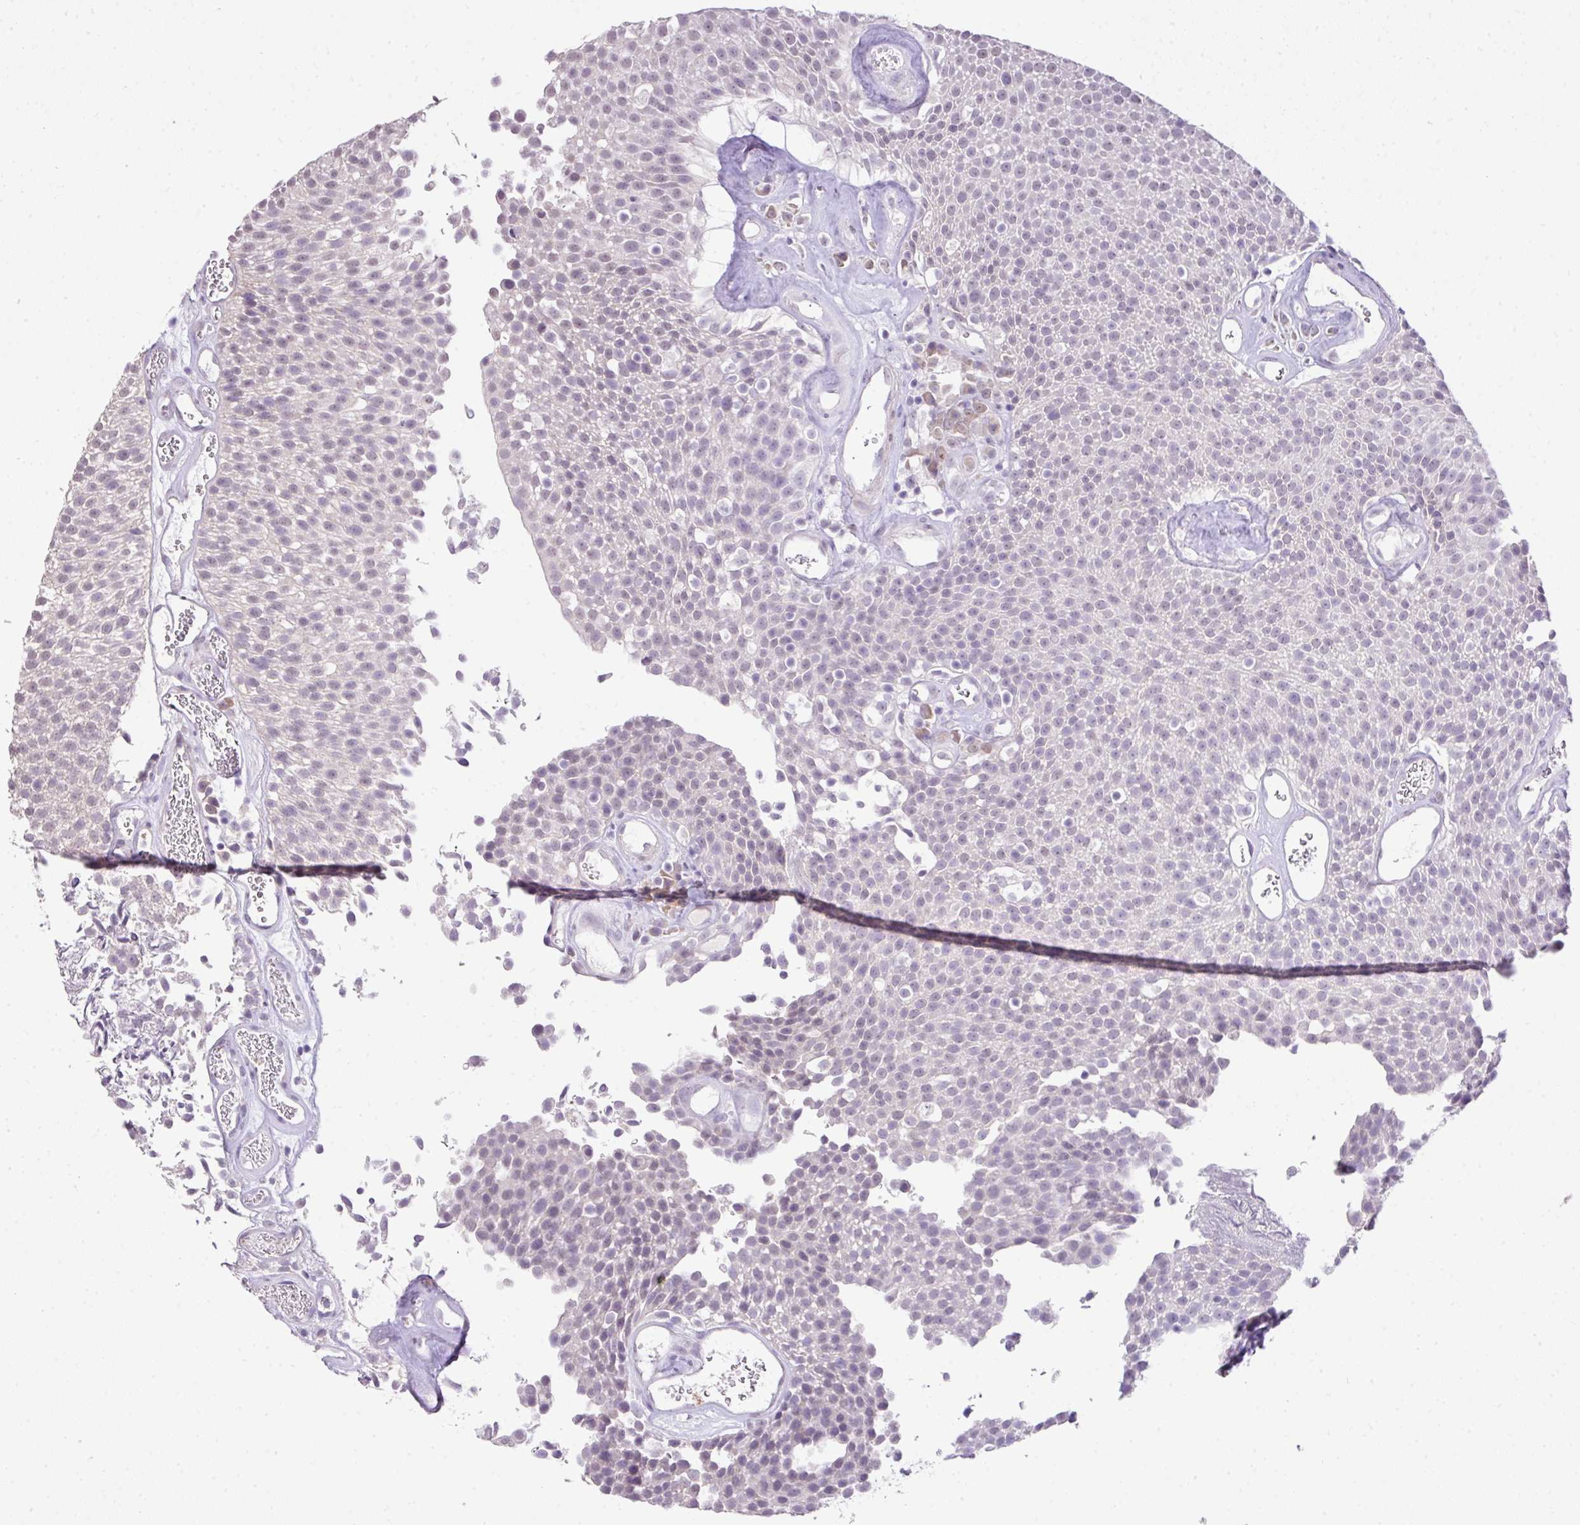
{"staining": {"intensity": "negative", "quantity": "none", "location": "none"}, "tissue": "urothelial cancer", "cell_type": "Tumor cells", "image_type": "cancer", "snomed": [{"axis": "morphology", "description": "Urothelial carcinoma, Low grade"}, {"axis": "topography", "description": "Urinary bladder"}], "caption": "Tumor cells are negative for protein expression in human urothelial cancer.", "gene": "DIP2A", "patient": {"sex": "female", "age": 79}}